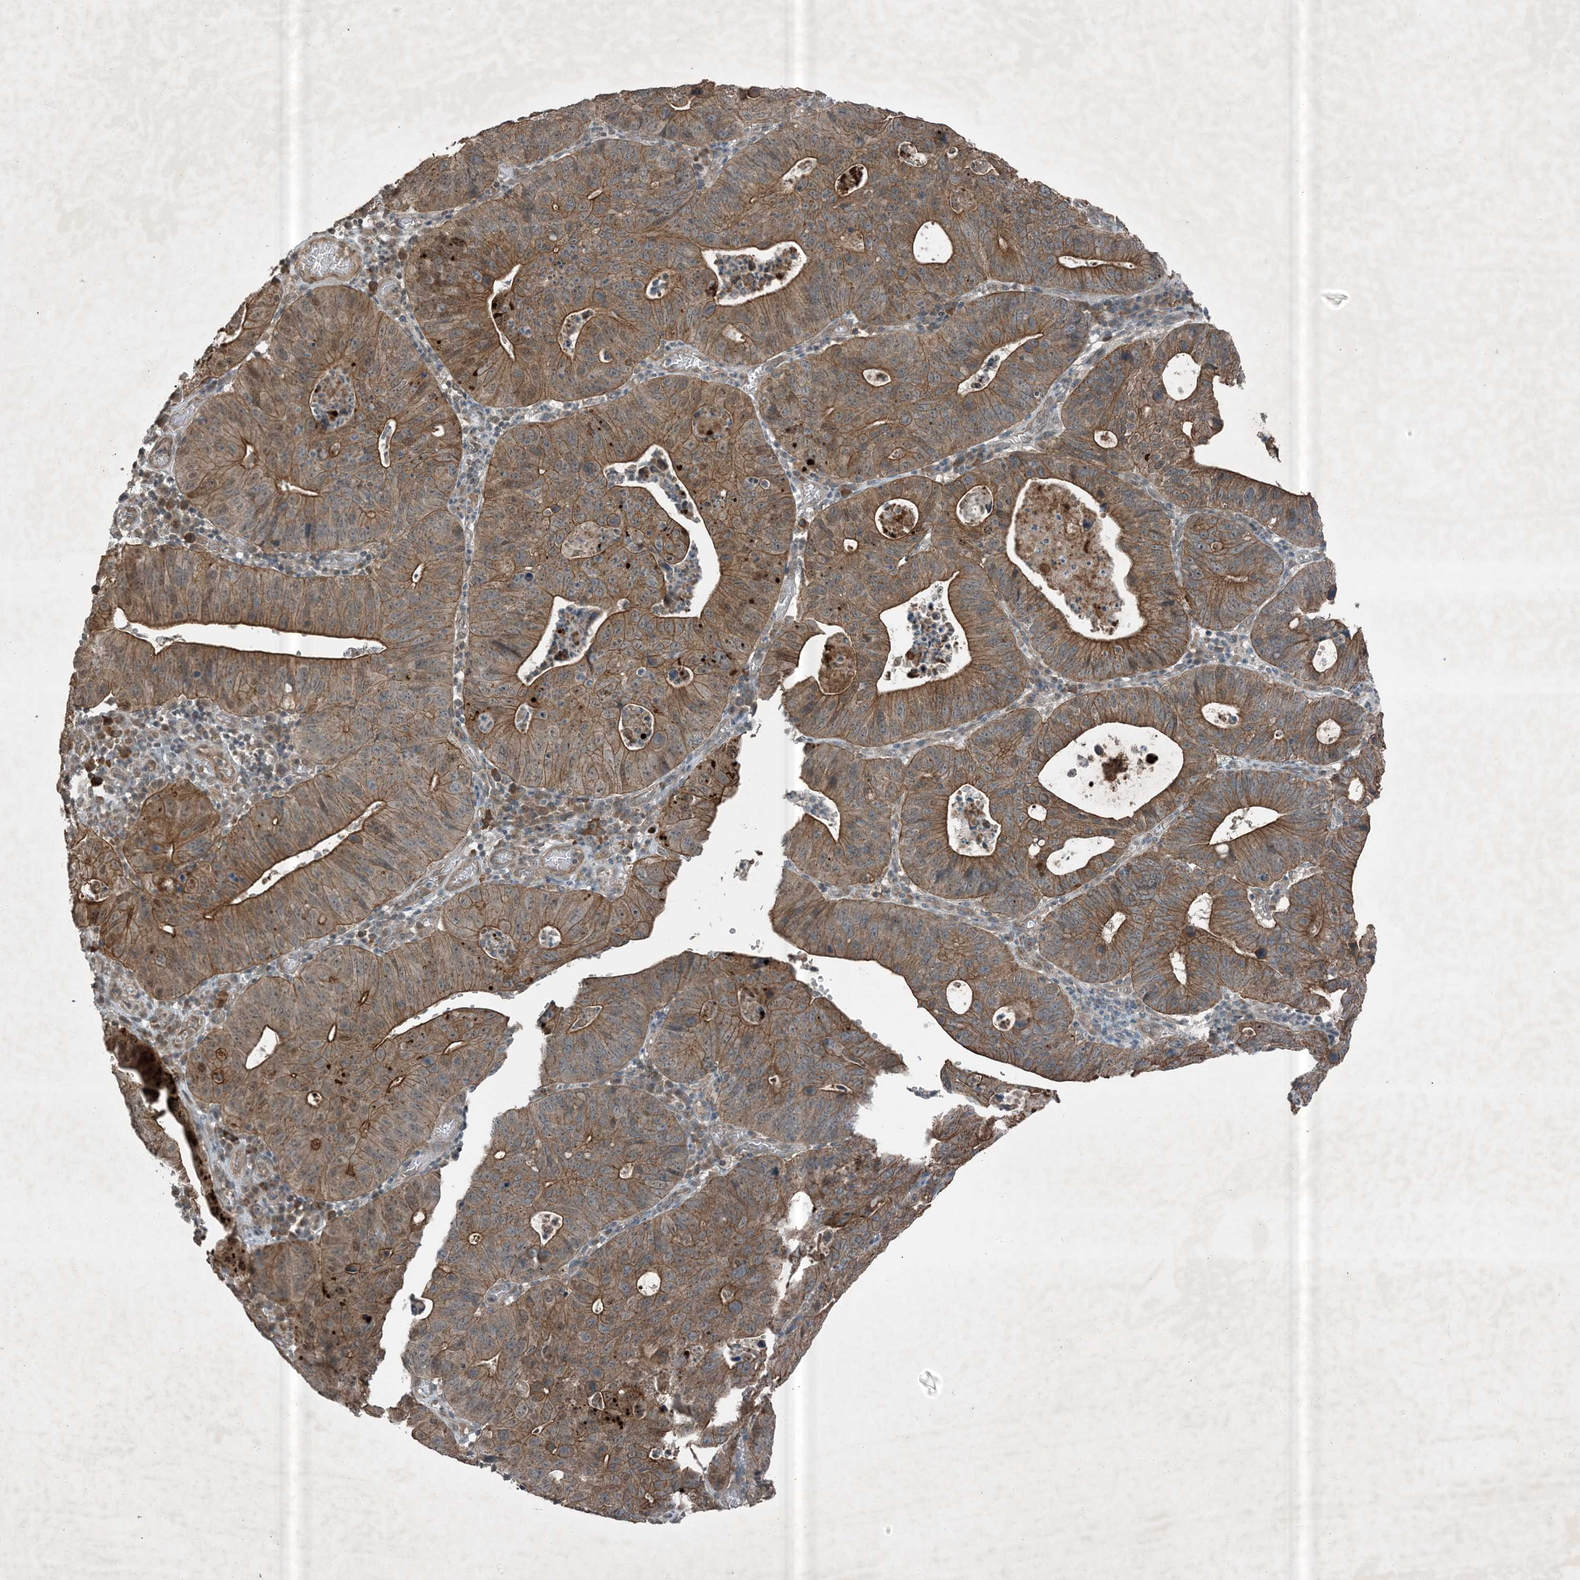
{"staining": {"intensity": "moderate", "quantity": ">75%", "location": "cytoplasmic/membranous"}, "tissue": "stomach cancer", "cell_type": "Tumor cells", "image_type": "cancer", "snomed": [{"axis": "morphology", "description": "Adenocarcinoma, NOS"}, {"axis": "topography", "description": "Stomach"}], "caption": "Protein staining by IHC demonstrates moderate cytoplasmic/membranous expression in approximately >75% of tumor cells in stomach cancer.", "gene": "MDN1", "patient": {"sex": "male", "age": 59}}